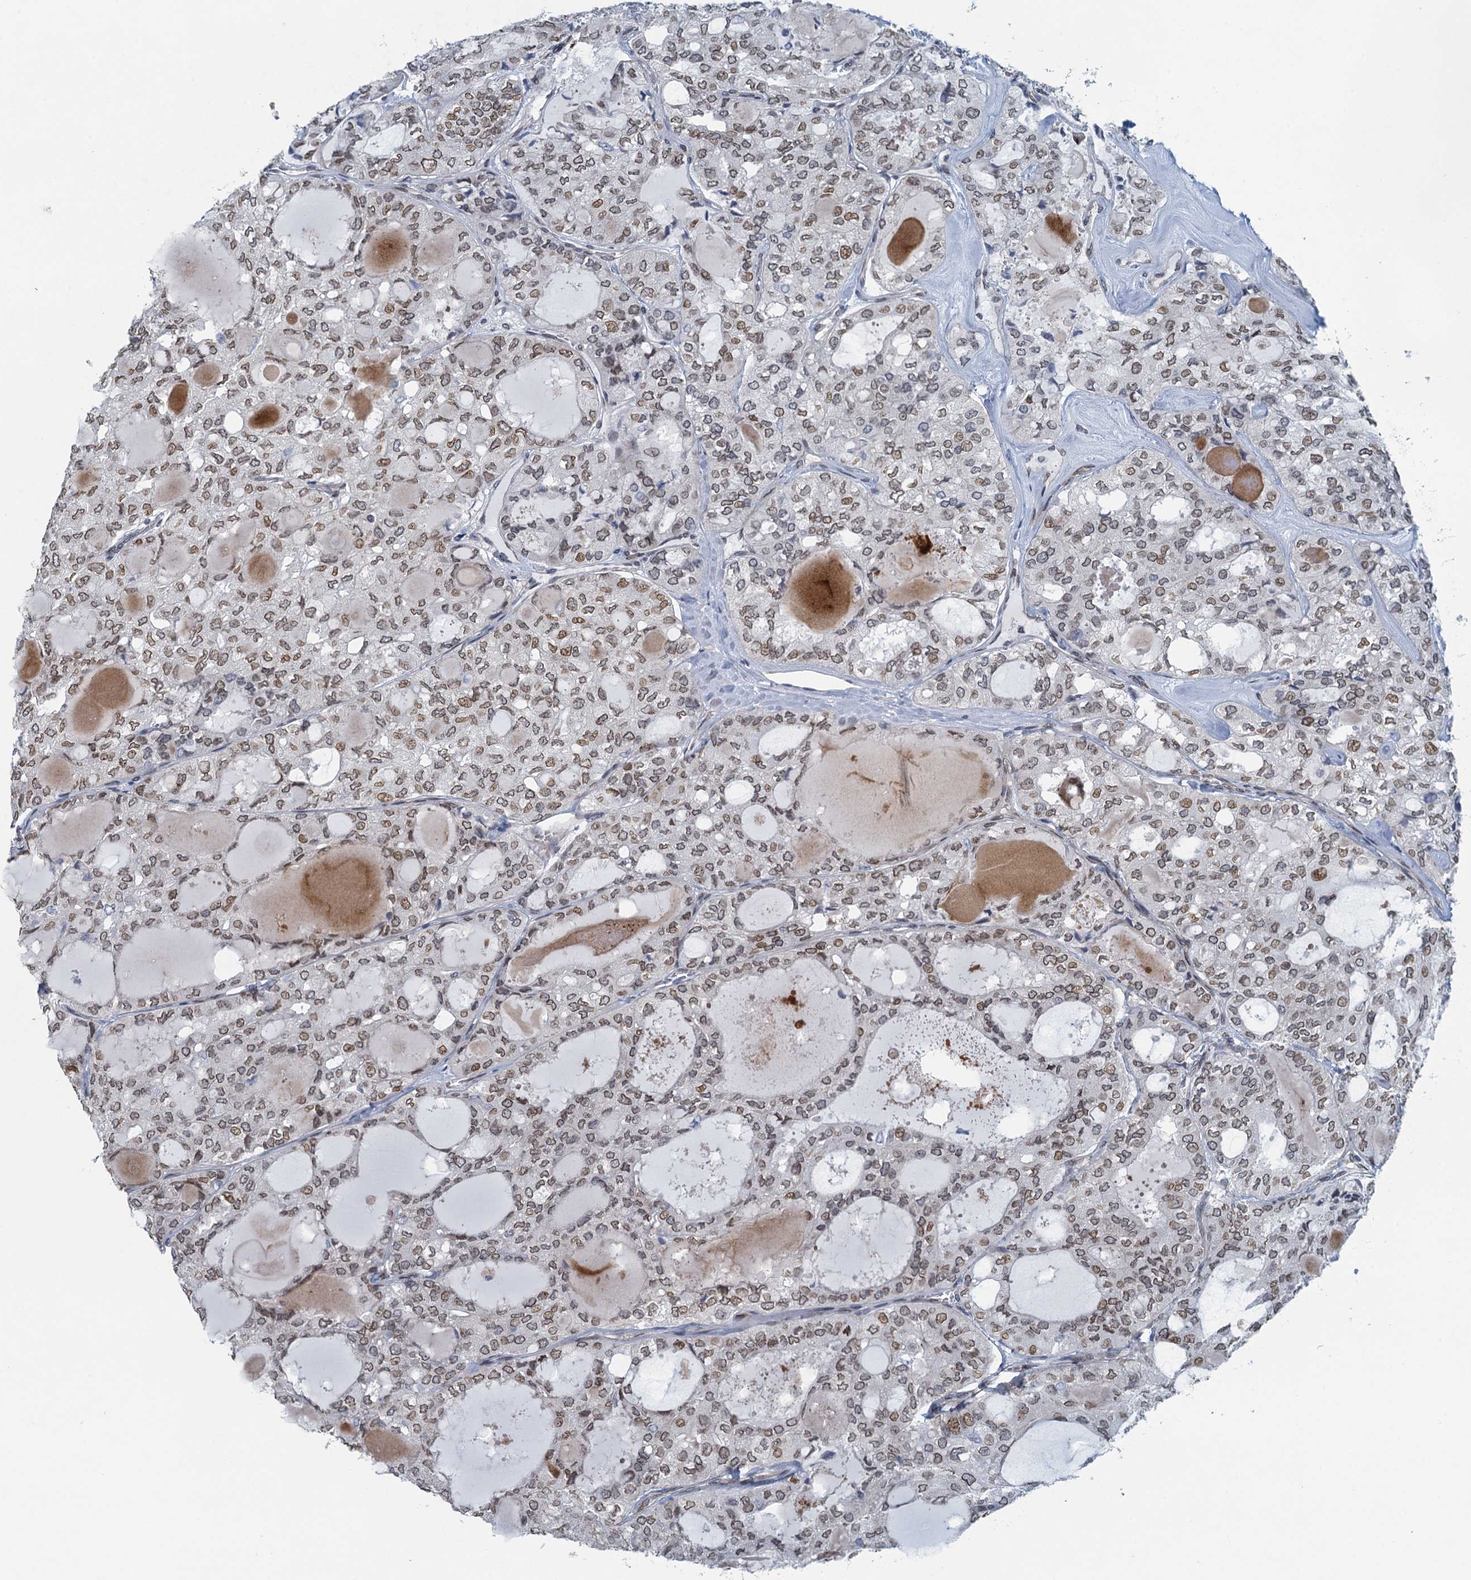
{"staining": {"intensity": "moderate", "quantity": ">75%", "location": "cytoplasmic/membranous,nuclear"}, "tissue": "thyroid cancer", "cell_type": "Tumor cells", "image_type": "cancer", "snomed": [{"axis": "morphology", "description": "Follicular adenoma carcinoma, NOS"}, {"axis": "topography", "description": "Thyroid gland"}], "caption": "Immunohistochemistry histopathology image of human follicular adenoma carcinoma (thyroid) stained for a protein (brown), which shows medium levels of moderate cytoplasmic/membranous and nuclear expression in approximately >75% of tumor cells.", "gene": "CCDC34", "patient": {"sex": "male", "age": 75}}